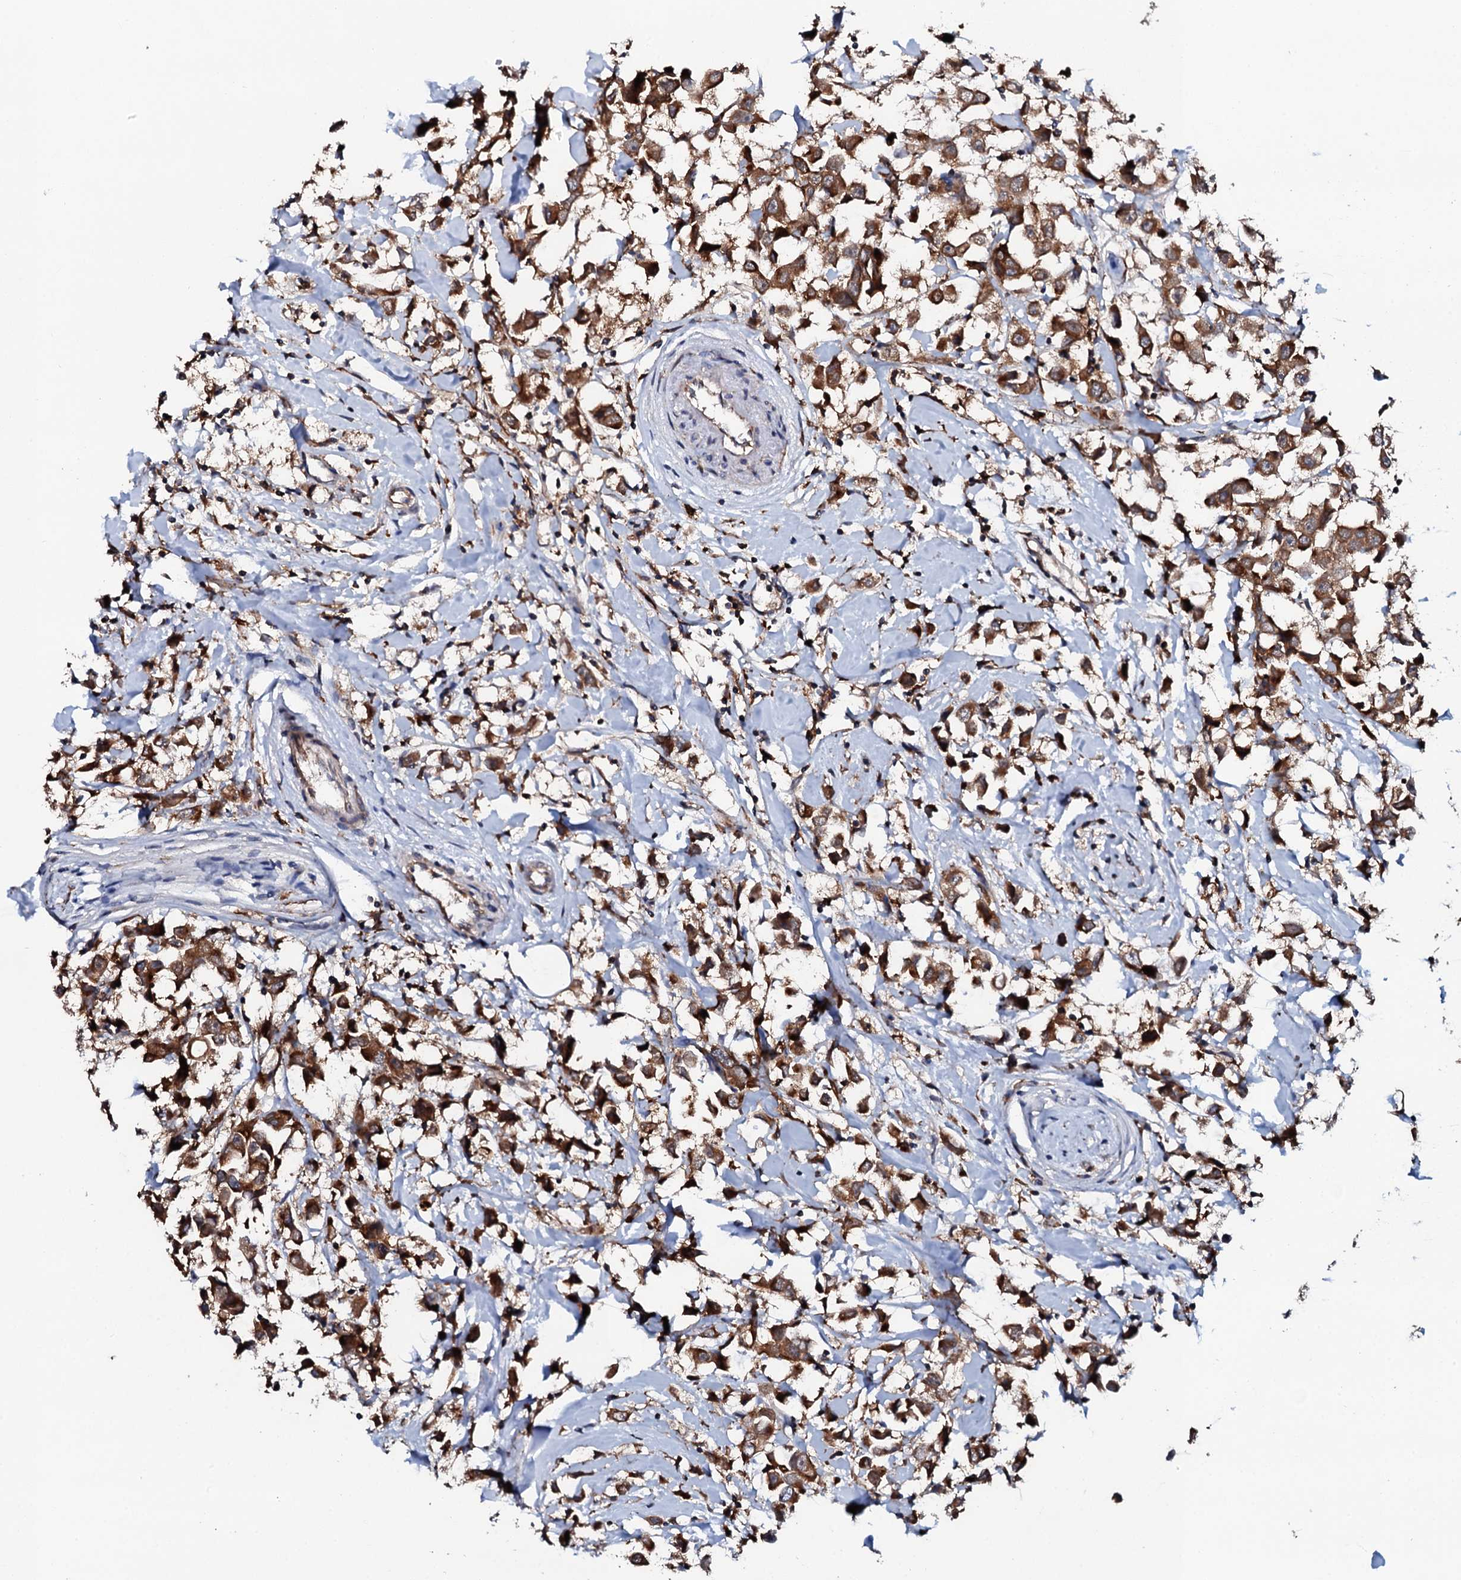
{"staining": {"intensity": "strong", "quantity": ">75%", "location": "cytoplasmic/membranous"}, "tissue": "breast cancer", "cell_type": "Tumor cells", "image_type": "cancer", "snomed": [{"axis": "morphology", "description": "Duct carcinoma"}, {"axis": "topography", "description": "Breast"}], "caption": "There is high levels of strong cytoplasmic/membranous expression in tumor cells of breast cancer, as demonstrated by immunohistochemical staining (brown color).", "gene": "VAMP8", "patient": {"sex": "female", "age": 61}}